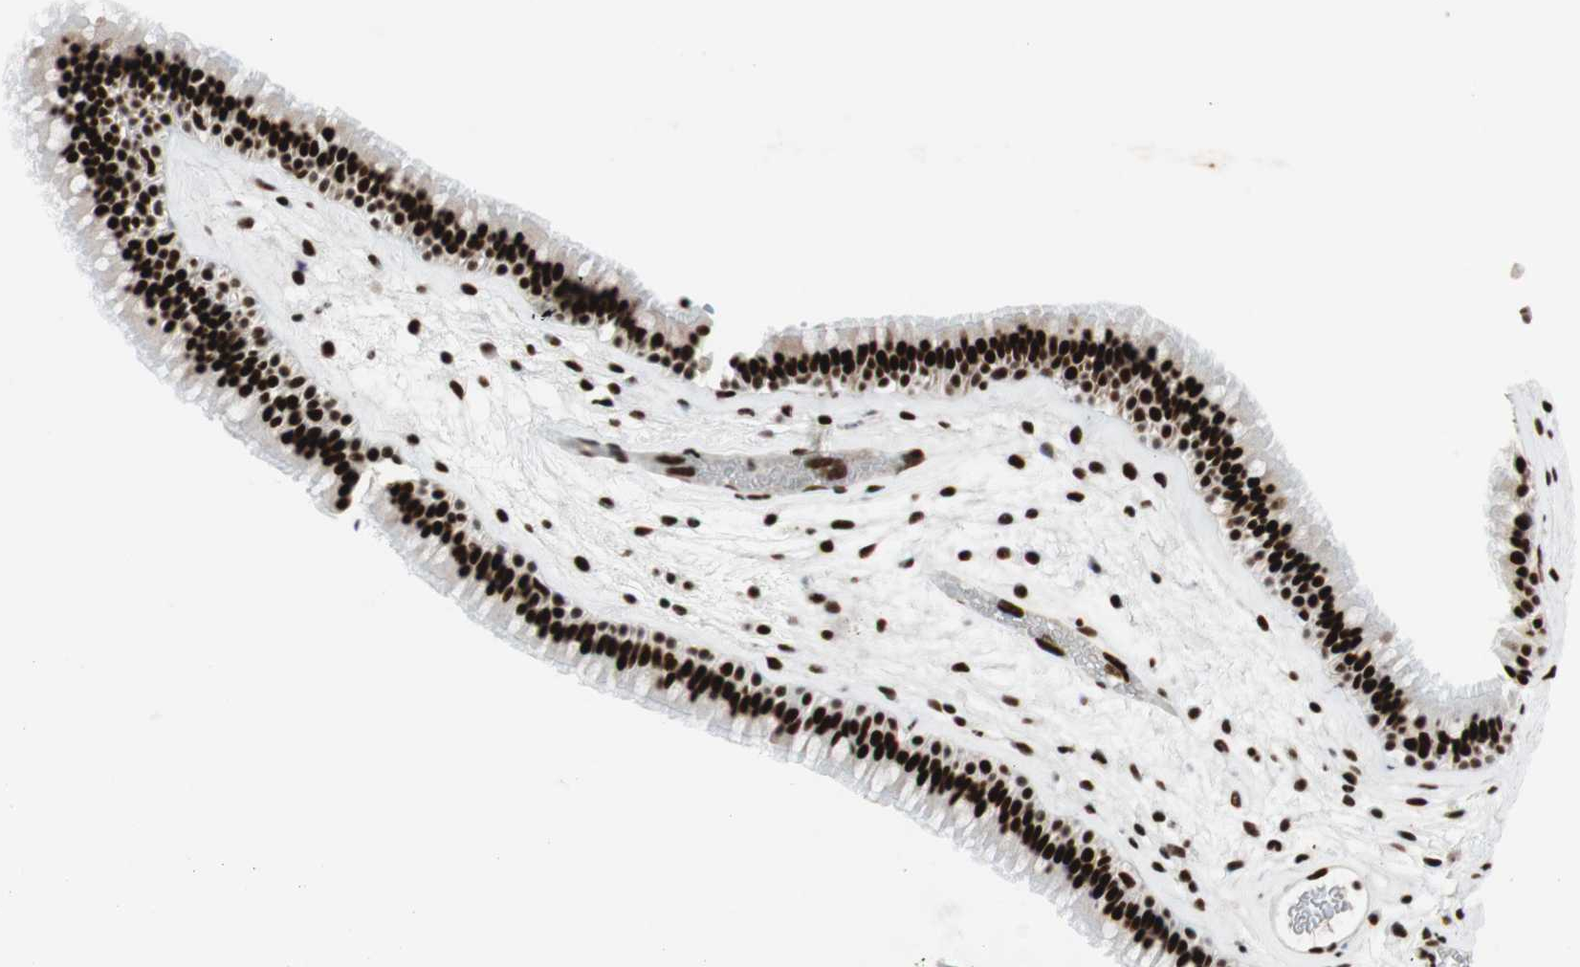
{"staining": {"intensity": "strong", "quantity": ">75%", "location": "nuclear"}, "tissue": "nasopharynx", "cell_type": "Respiratory epithelial cells", "image_type": "normal", "snomed": [{"axis": "morphology", "description": "Normal tissue, NOS"}, {"axis": "morphology", "description": "Inflammation, NOS"}, {"axis": "topography", "description": "Nasopharynx"}], "caption": "Brown immunohistochemical staining in normal nasopharynx reveals strong nuclear positivity in about >75% of respiratory epithelial cells.", "gene": "PSME3", "patient": {"sex": "male", "age": 48}}